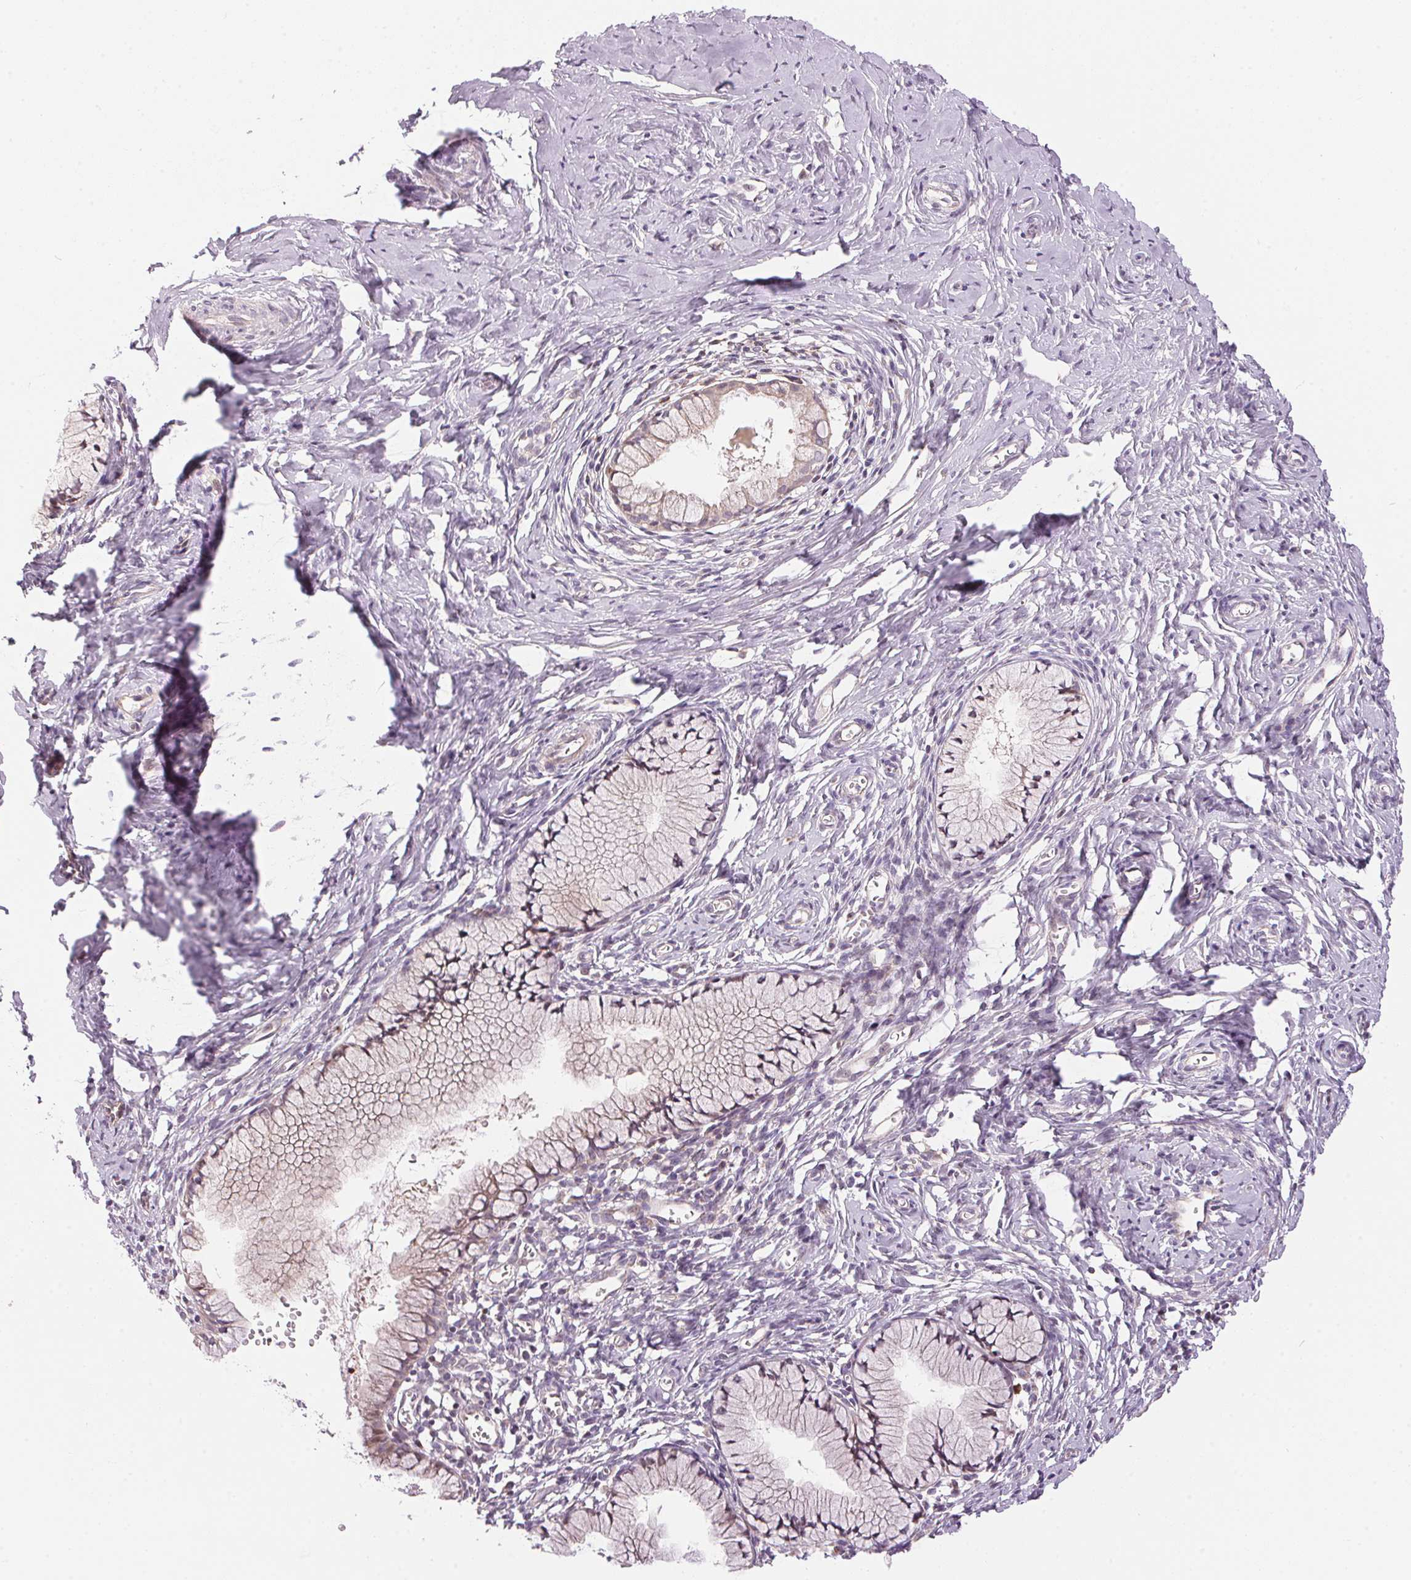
{"staining": {"intensity": "weak", "quantity": "<25%", "location": "cytoplasmic/membranous"}, "tissue": "cervical cancer", "cell_type": "Tumor cells", "image_type": "cancer", "snomed": [{"axis": "morphology", "description": "Squamous cell carcinoma, NOS"}, {"axis": "topography", "description": "Cervix"}], "caption": "Protein analysis of squamous cell carcinoma (cervical) demonstrates no significant positivity in tumor cells.", "gene": "UNC13B", "patient": {"sex": "female", "age": 52}}